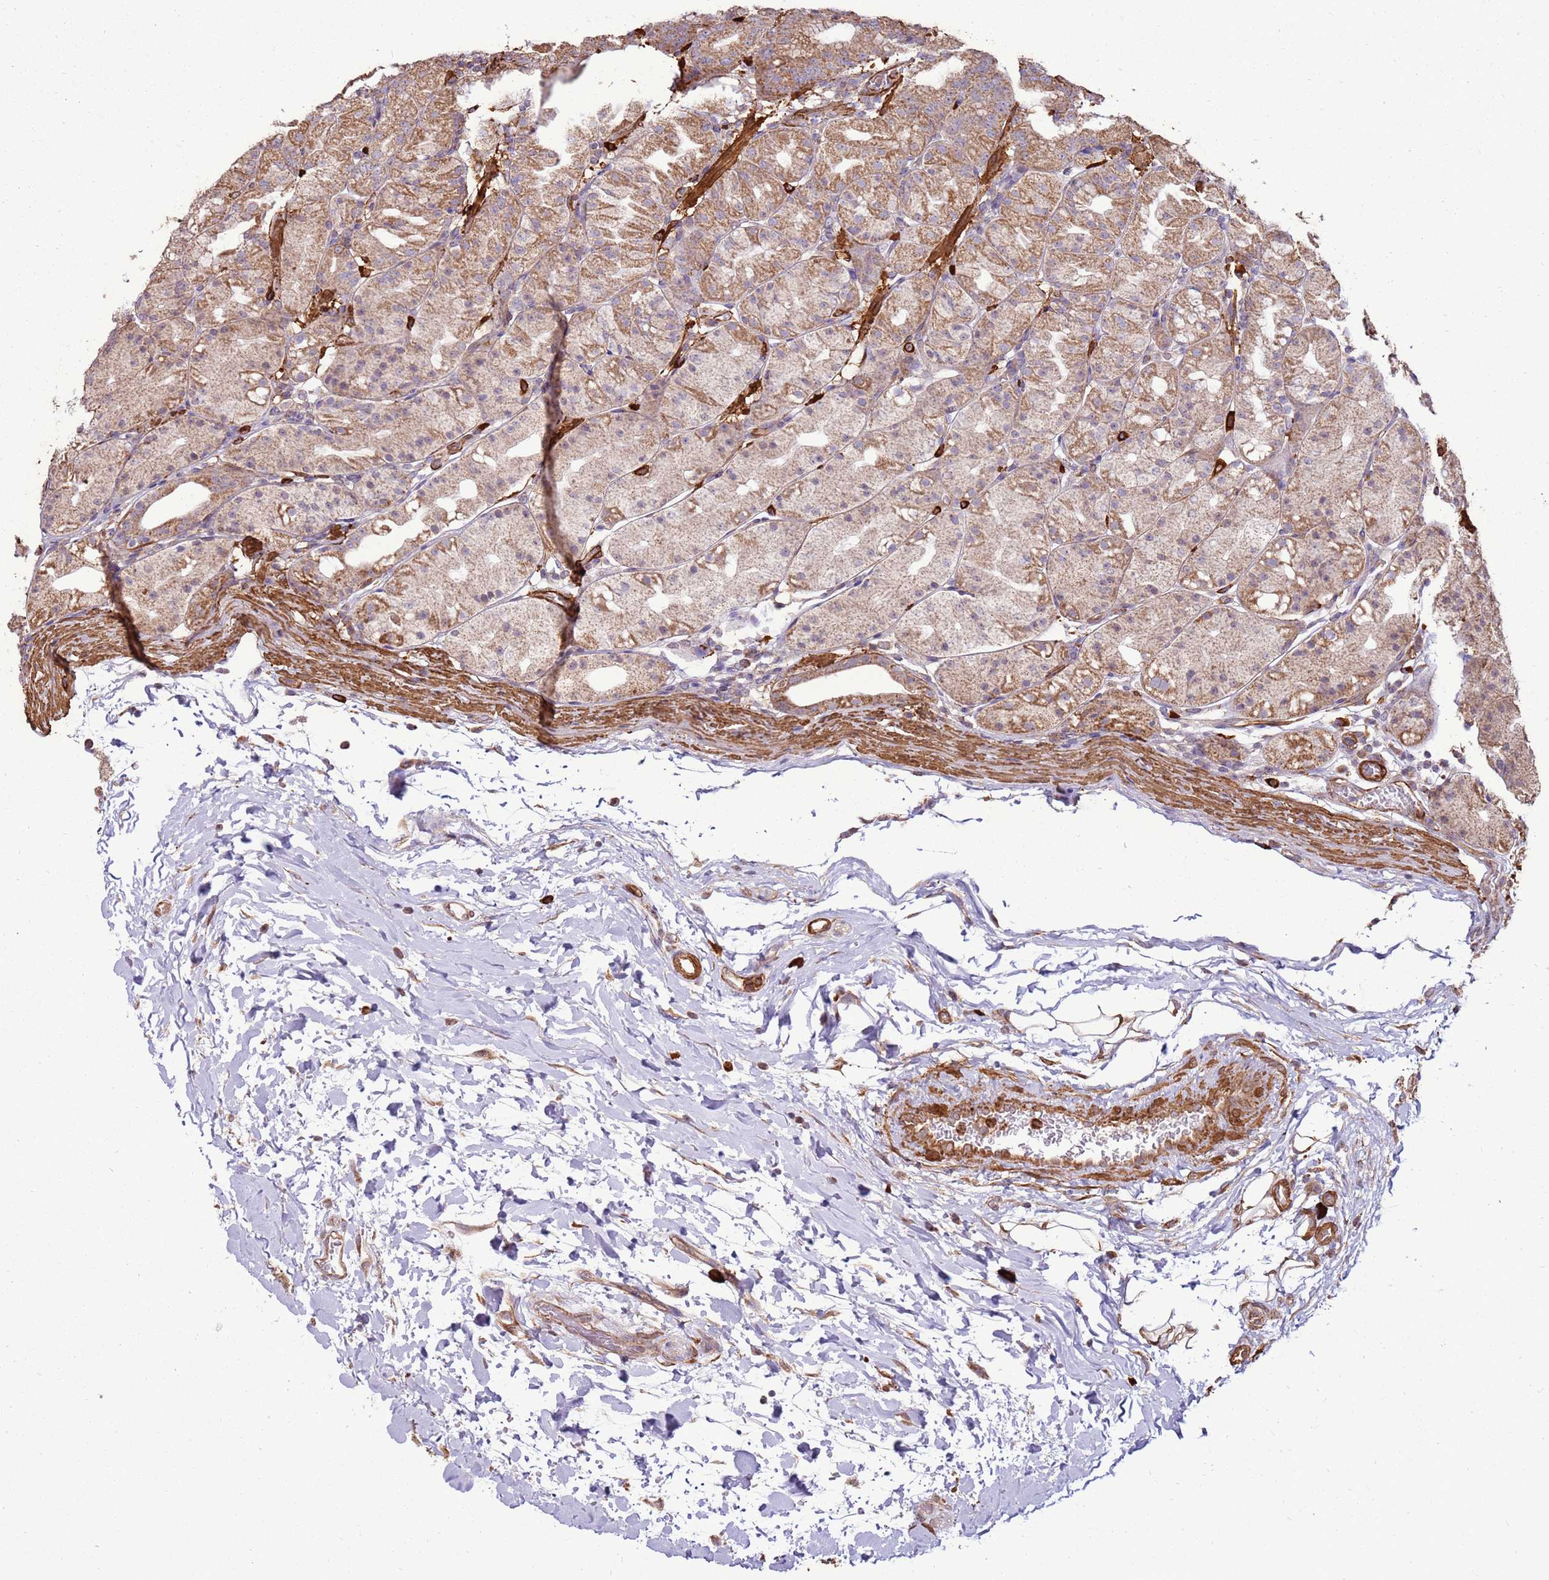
{"staining": {"intensity": "moderate", "quantity": "25%-75%", "location": "cytoplasmic/membranous"}, "tissue": "stomach", "cell_type": "Glandular cells", "image_type": "normal", "snomed": [{"axis": "morphology", "description": "Normal tissue, NOS"}, {"axis": "topography", "description": "Stomach, upper"}], "caption": "This histopathology image displays normal stomach stained with immunohistochemistry to label a protein in brown. The cytoplasmic/membranous of glandular cells show moderate positivity for the protein. Nuclei are counter-stained blue.", "gene": "DDX59", "patient": {"sex": "male", "age": 48}}